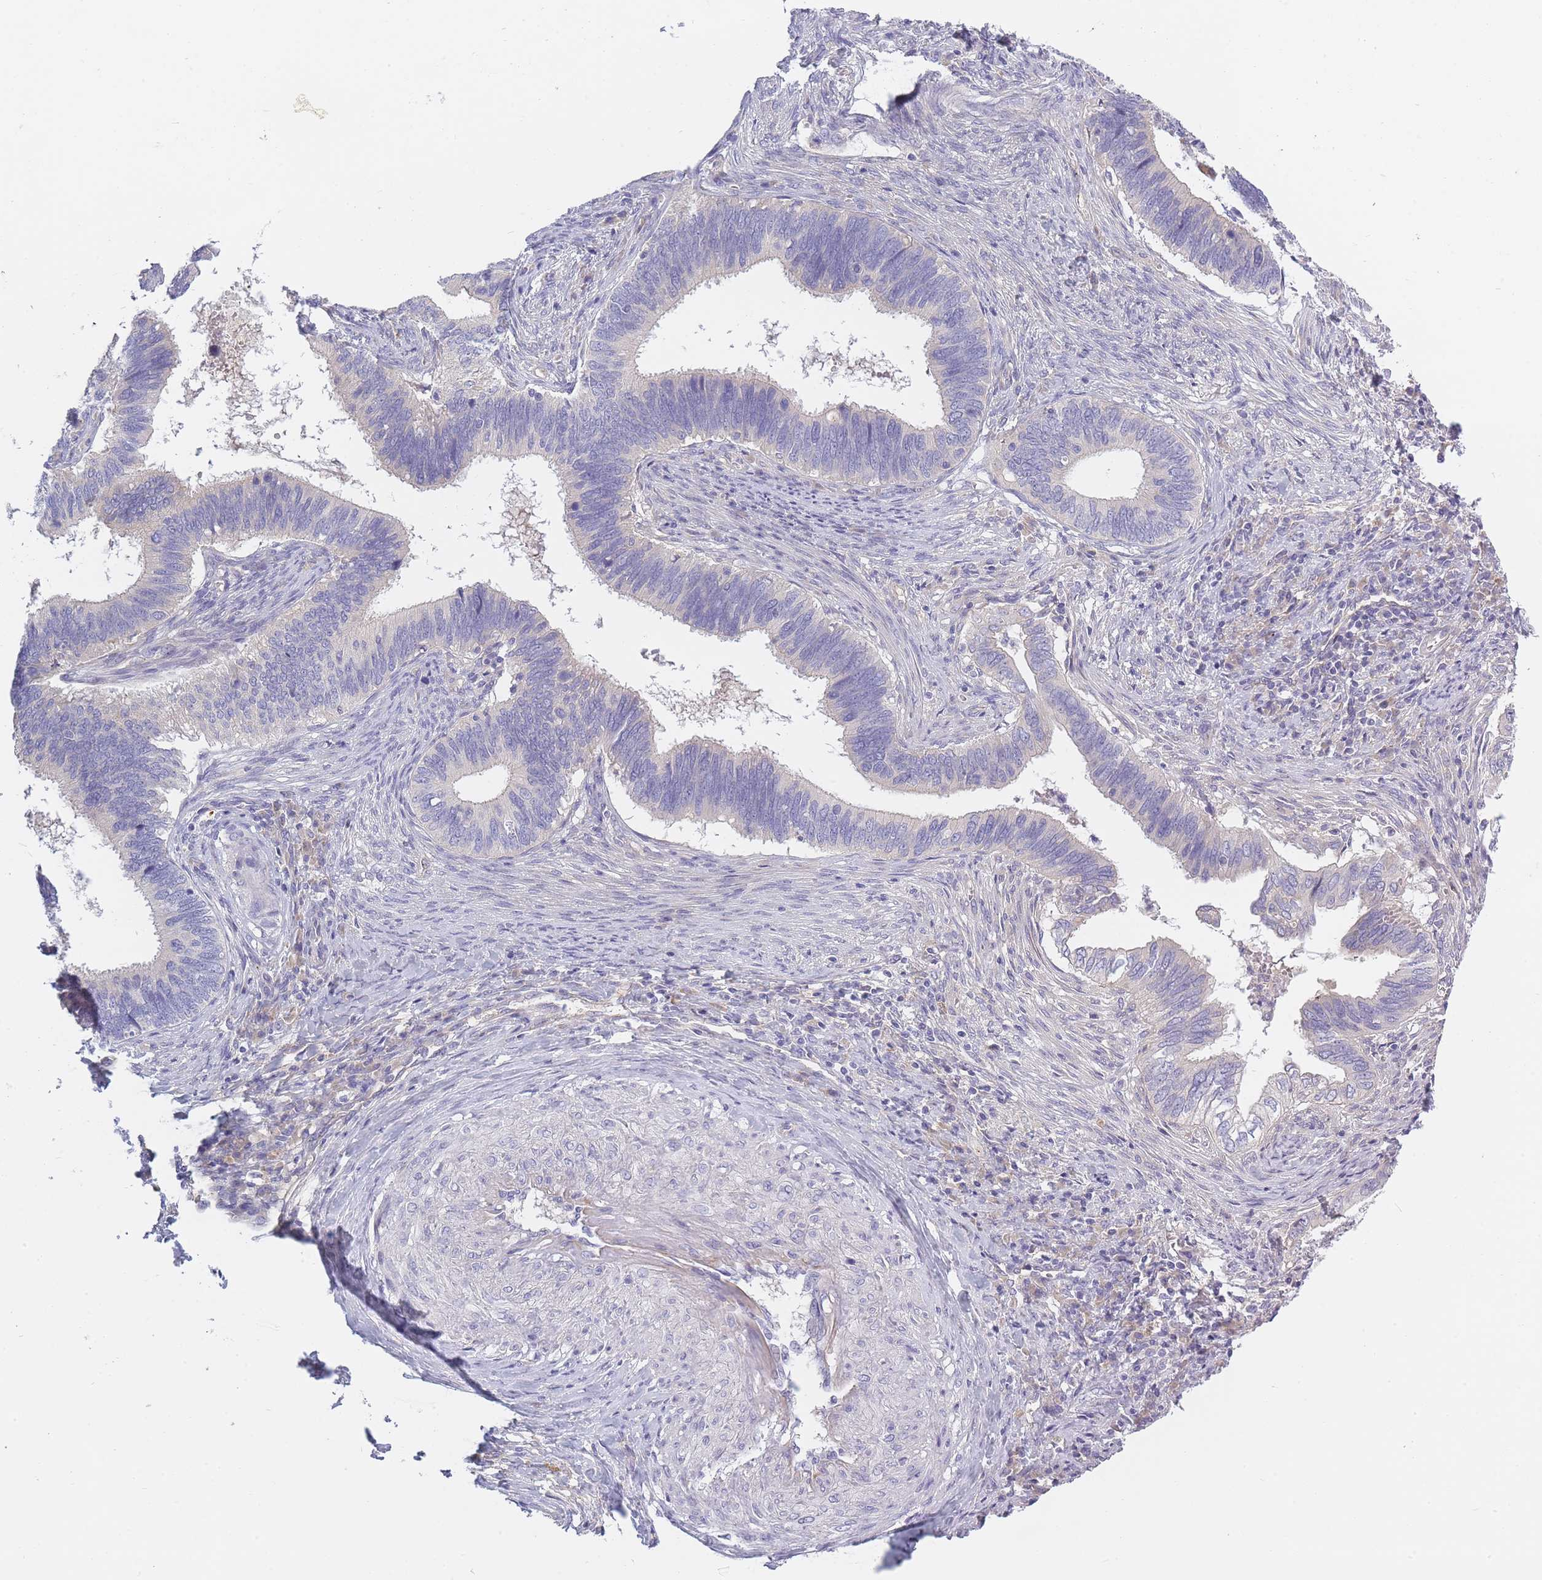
{"staining": {"intensity": "negative", "quantity": "none", "location": "none"}, "tissue": "cervical cancer", "cell_type": "Tumor cells", "image_type": "cancer", "snomed": [{"axis": "morphology", "description": "Adenocarcinoma, NOS"}, {"axis": "topography", "description": "Cervix"}], "caption": "Immunohistochemistry (IHC) image of neoplastic tissue: human cervical adenocarcinoma stained with DAB (3,3'-diaminobenzidine) reveals no significant protein positivity in tumor cells.", "gene": "AP3M2", "patient": {"sex": "female", "age": 42}}